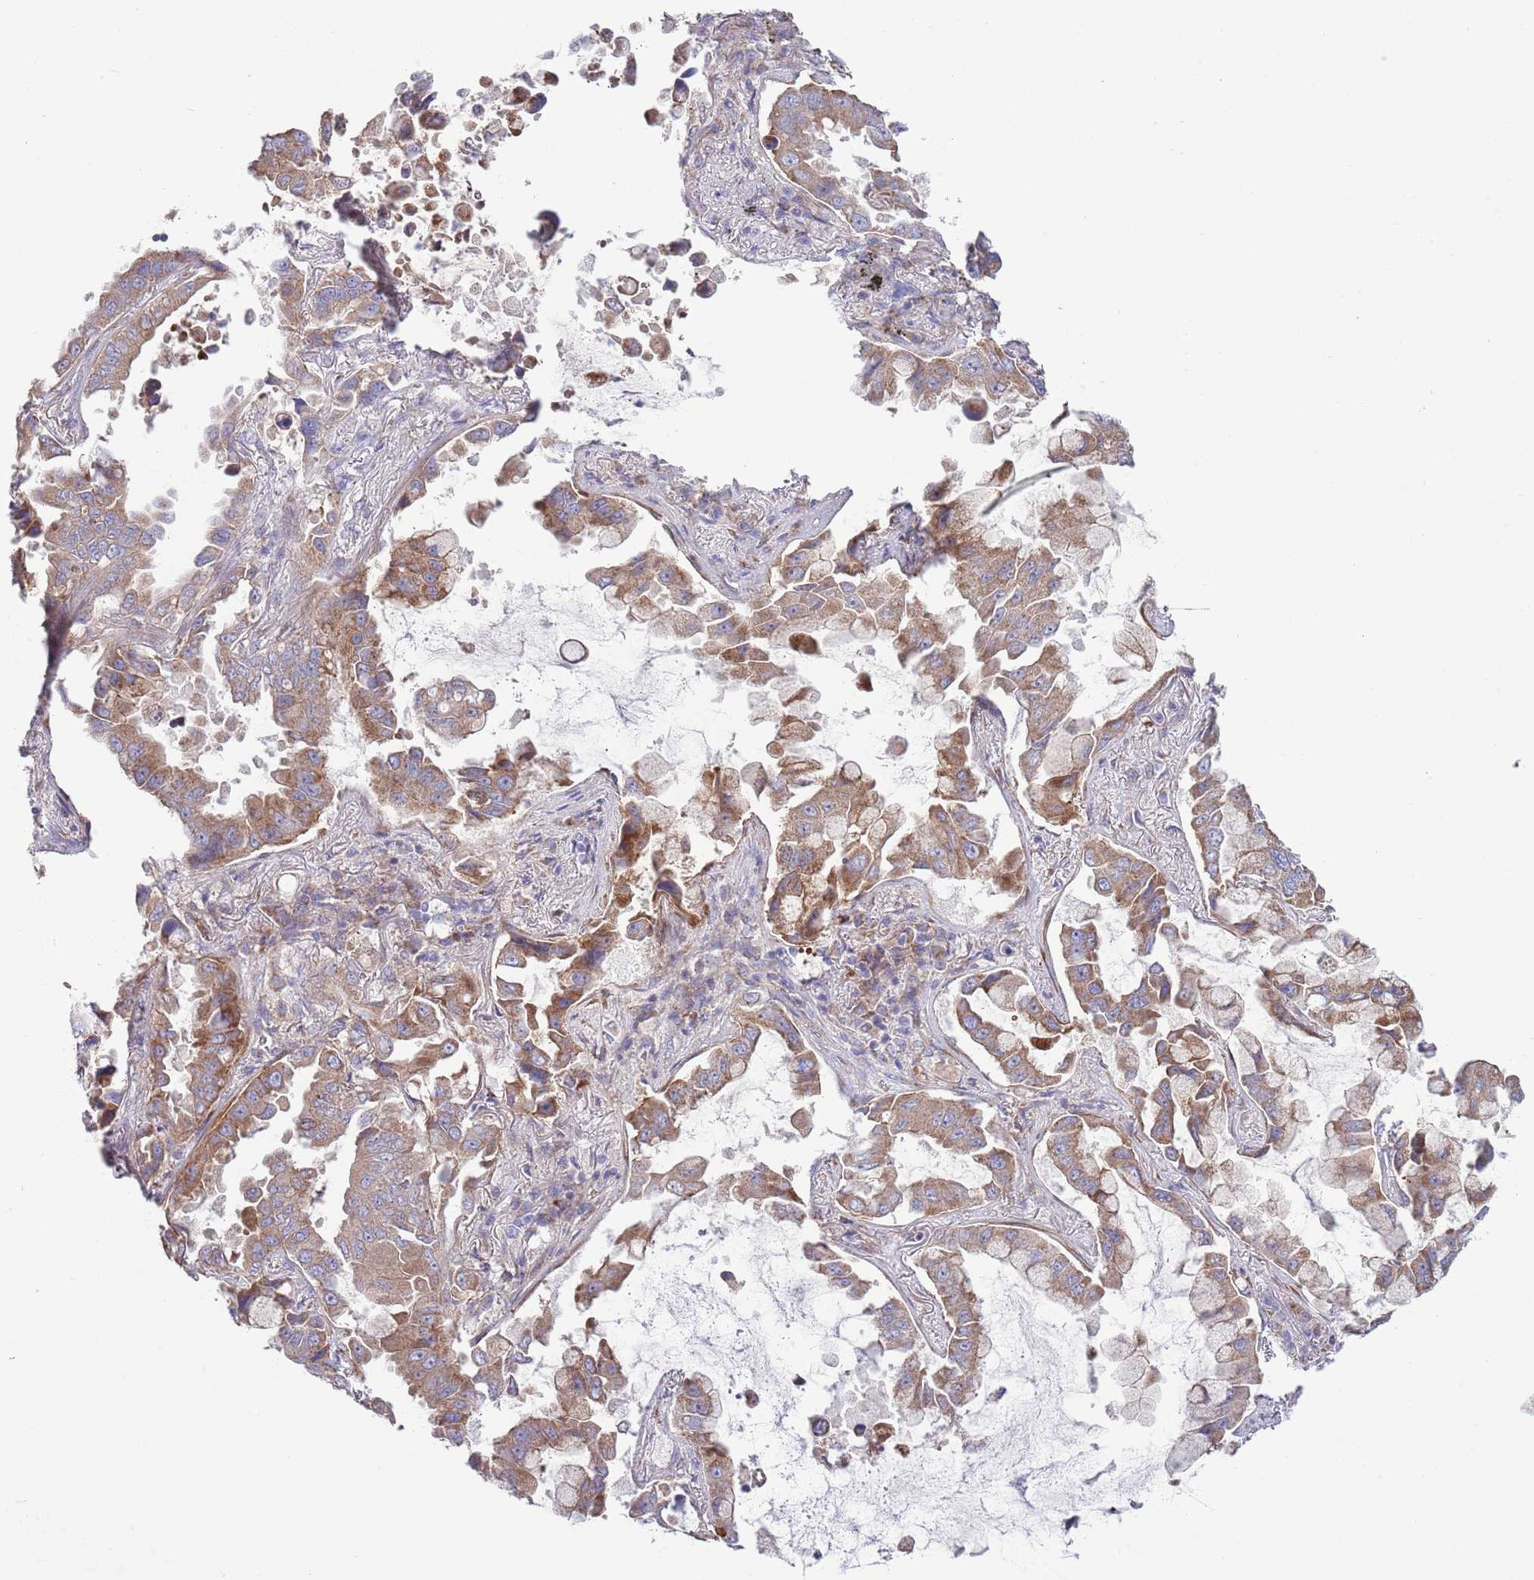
{"staining": {"intensity": "moderate", "quantity": ">75%", "location": "cytoplasmic/membranous"}, "tissue": "lung cancer", "cell_type": "Tumor cells", "image_type": "cancer", "snomed": [{"axis": "morphology", "description": "Adenocarcinoma, NOS"}, {"axis": "topography", "description": "Lung"}], "caption": "Human lung adenocarcinoma stained with a brown dye demonstrates moderate cytoplasmic/membranous positive expression in about >75% of tumor cells.", "gene": "TOMM5", "patient": {"sex": "male", "age": 64}}